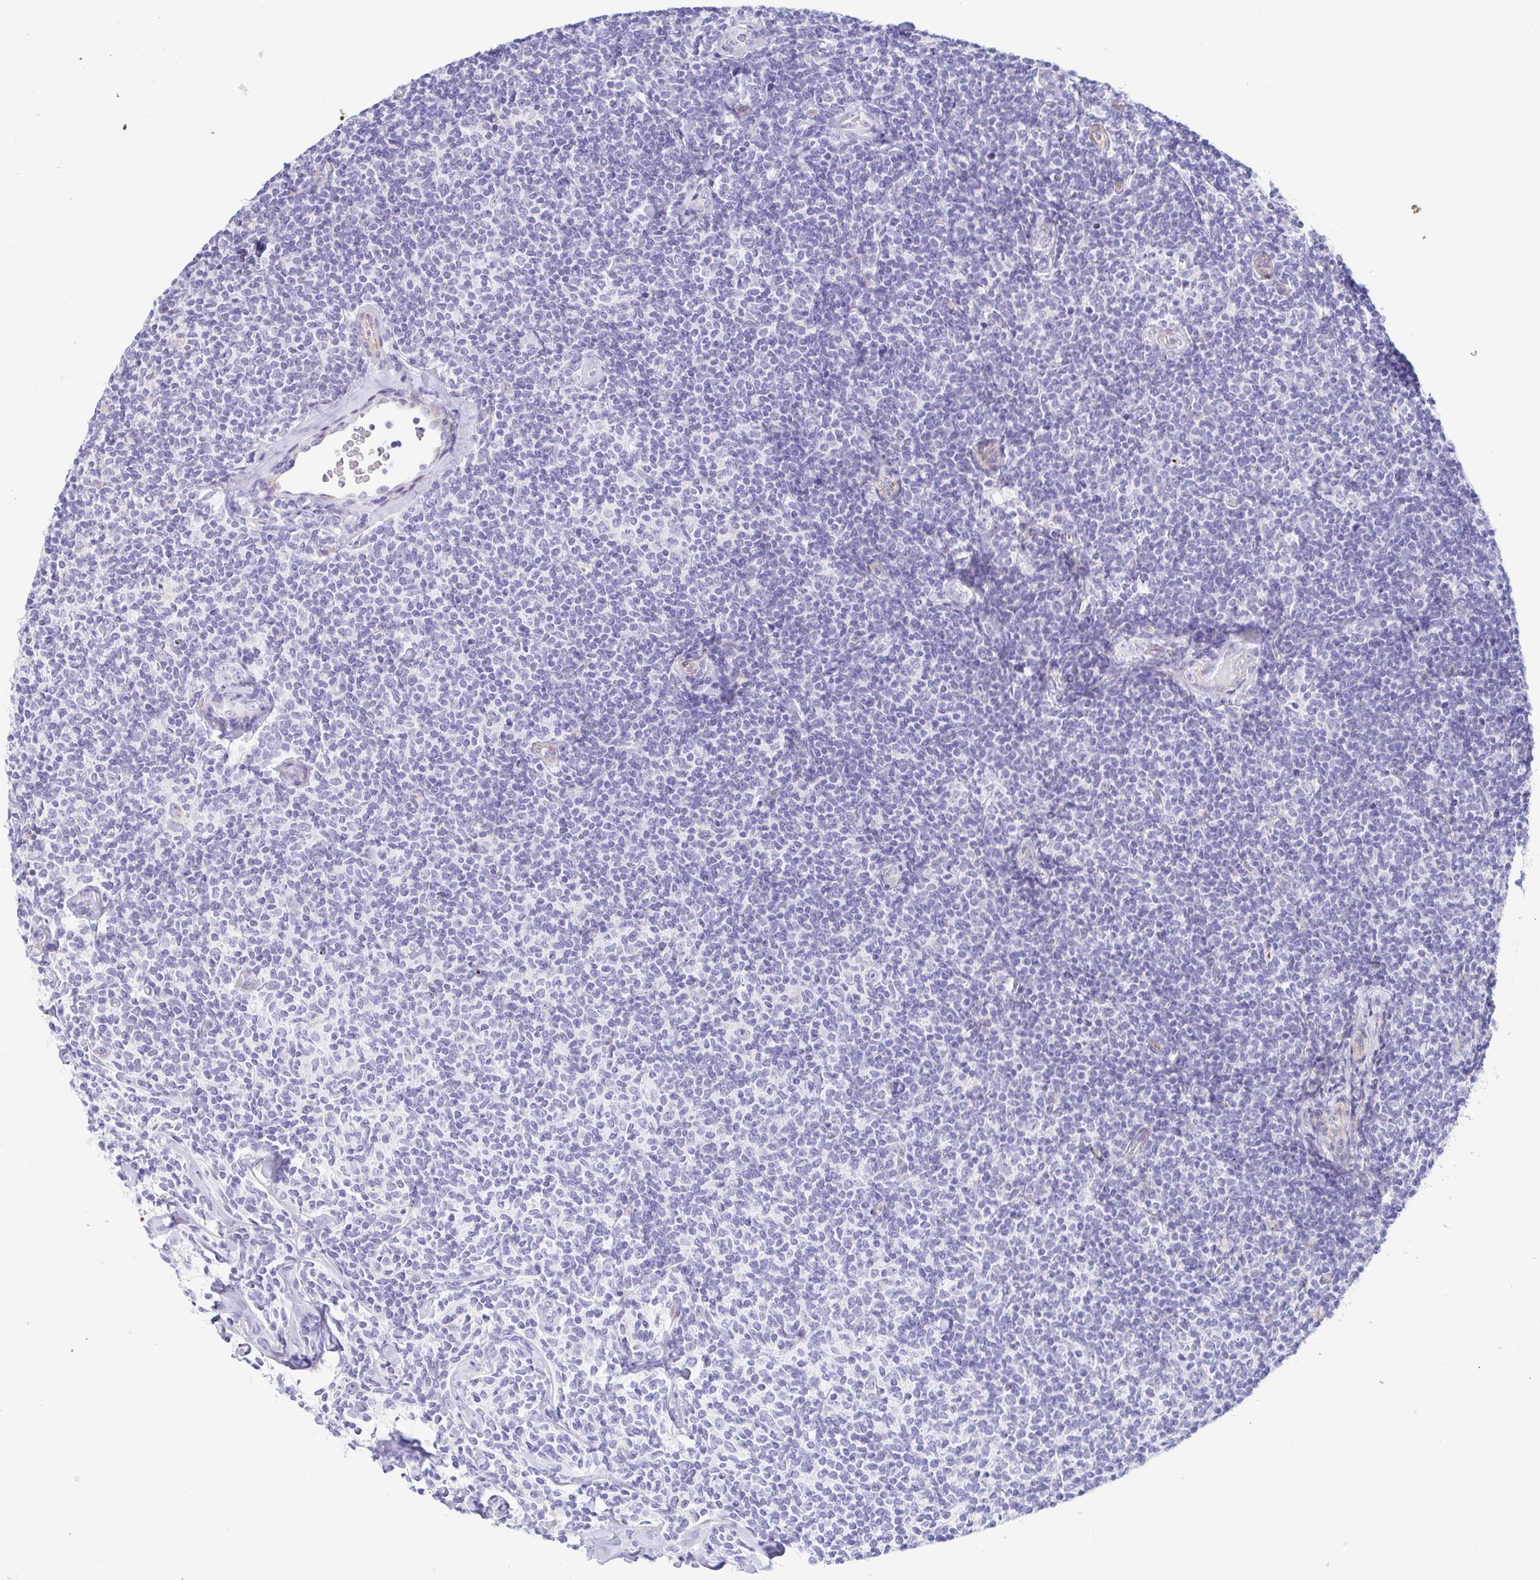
{"staining": {"intensity": "negative", "quantity": "none", "location": "none"}, "tissue": "lymphoma", "cell_type": "Tumor cells", "image_type": "cancer", "snomed": [{"axis": "morphology", "description": "Malignant lymphoma, non-Hodgkin's type, Low grade"}, {"axis": "topography", "description": "Lymph node"}], "caption": "Tumor cells are negative for brown protein staining in low-grade malignant lymphoma, non-Hodgkin's type.", "gene": "PINLYP", "patient": {"sex": "female", "age": 56}}